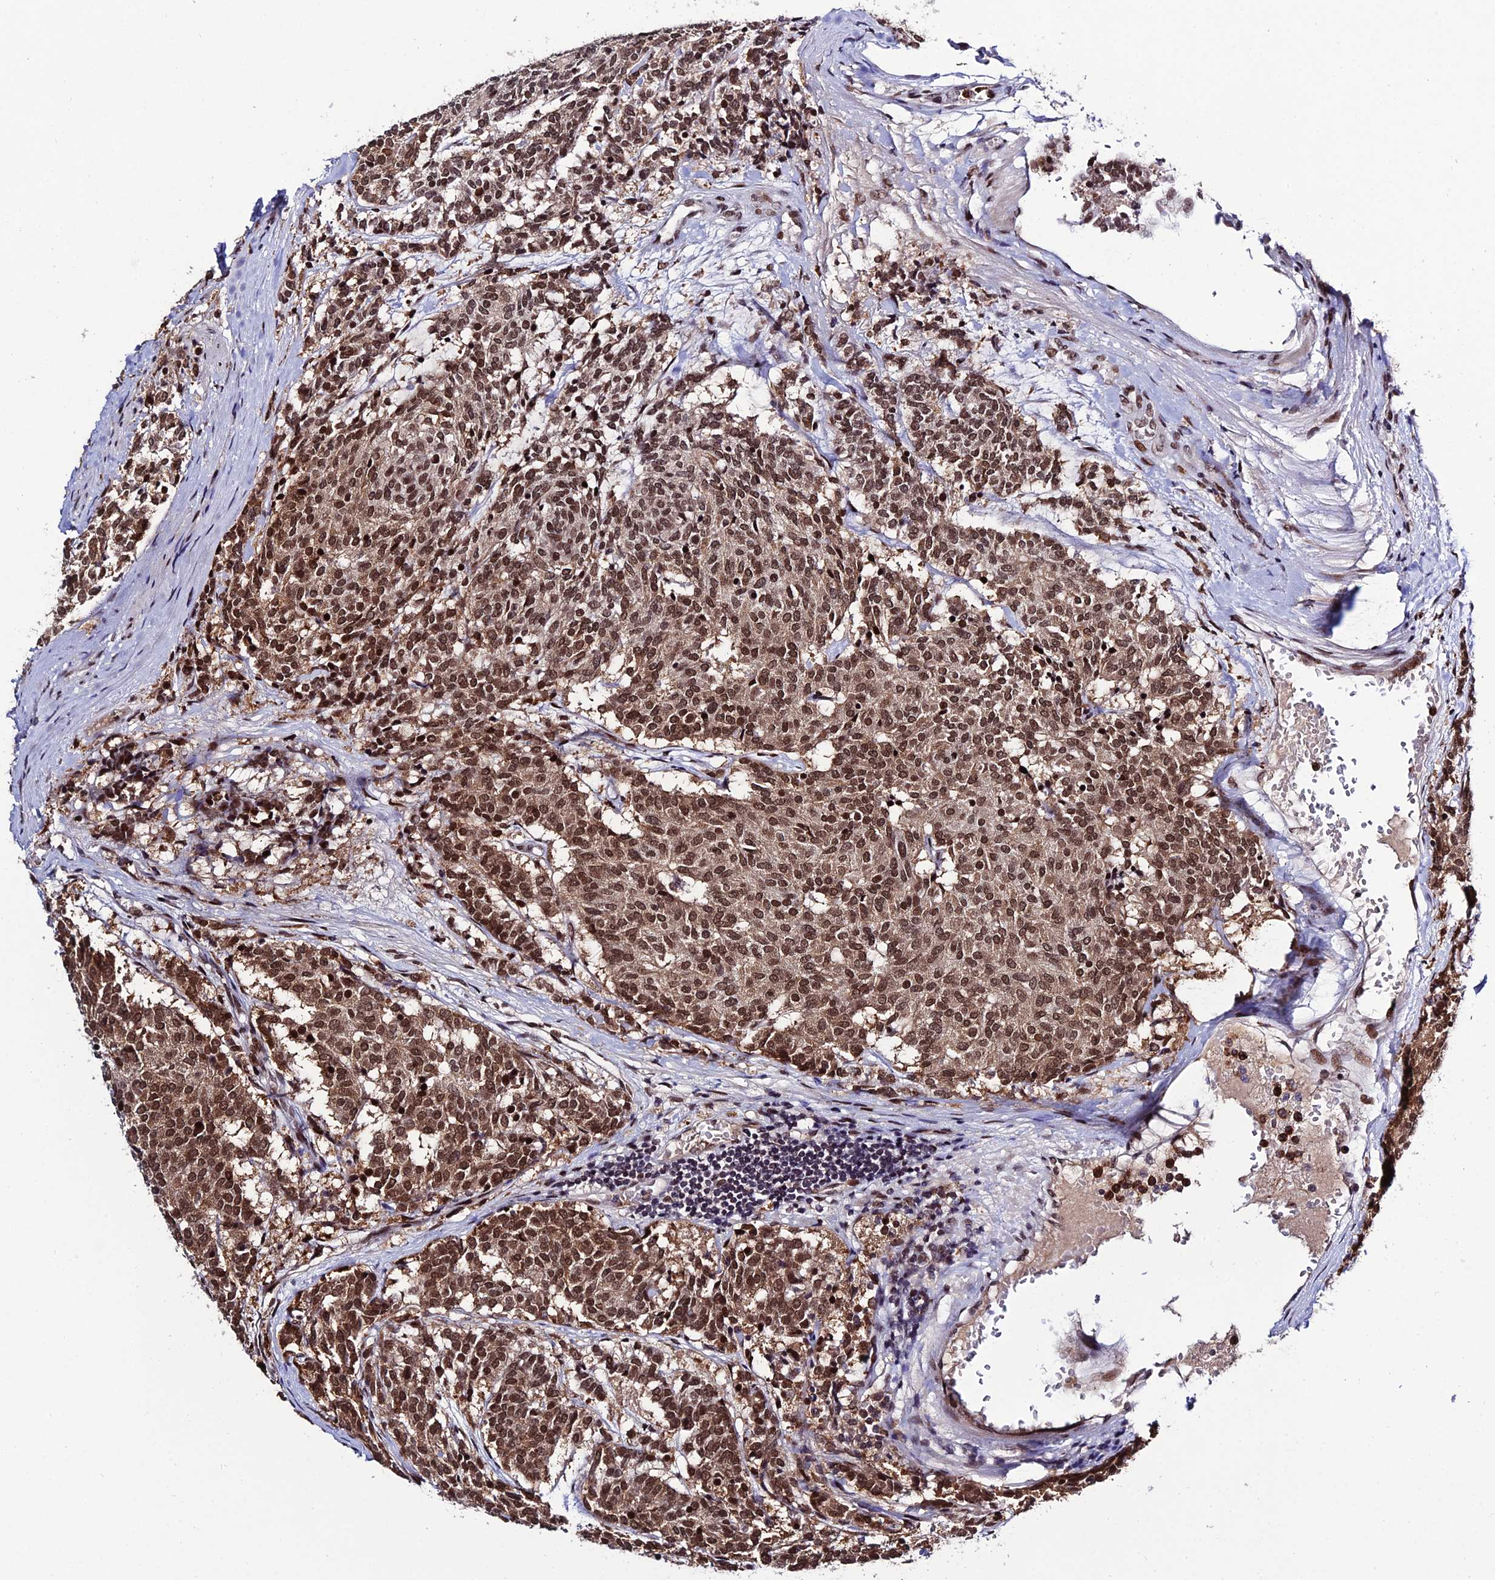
{"staining": {"intensity": "strong", "quantity": ">75%", "location": "nuclear"}, "tissue": "carcinoid", "cell_type": "Tumor cells", "image_type": "cancer", "snomed": [{"axis": "morphology", "description": "Carcinoid, malignant, NOS"}, {"axis": "topography", "description": "Pancreas"}], "caption": "Protein analysis of malignant carcinoid tissue demonstrates strong nuclear expression in about >75% of tumor cells.", "gene": "SYT15", "patient": {"sex": "female", "age": 54}}